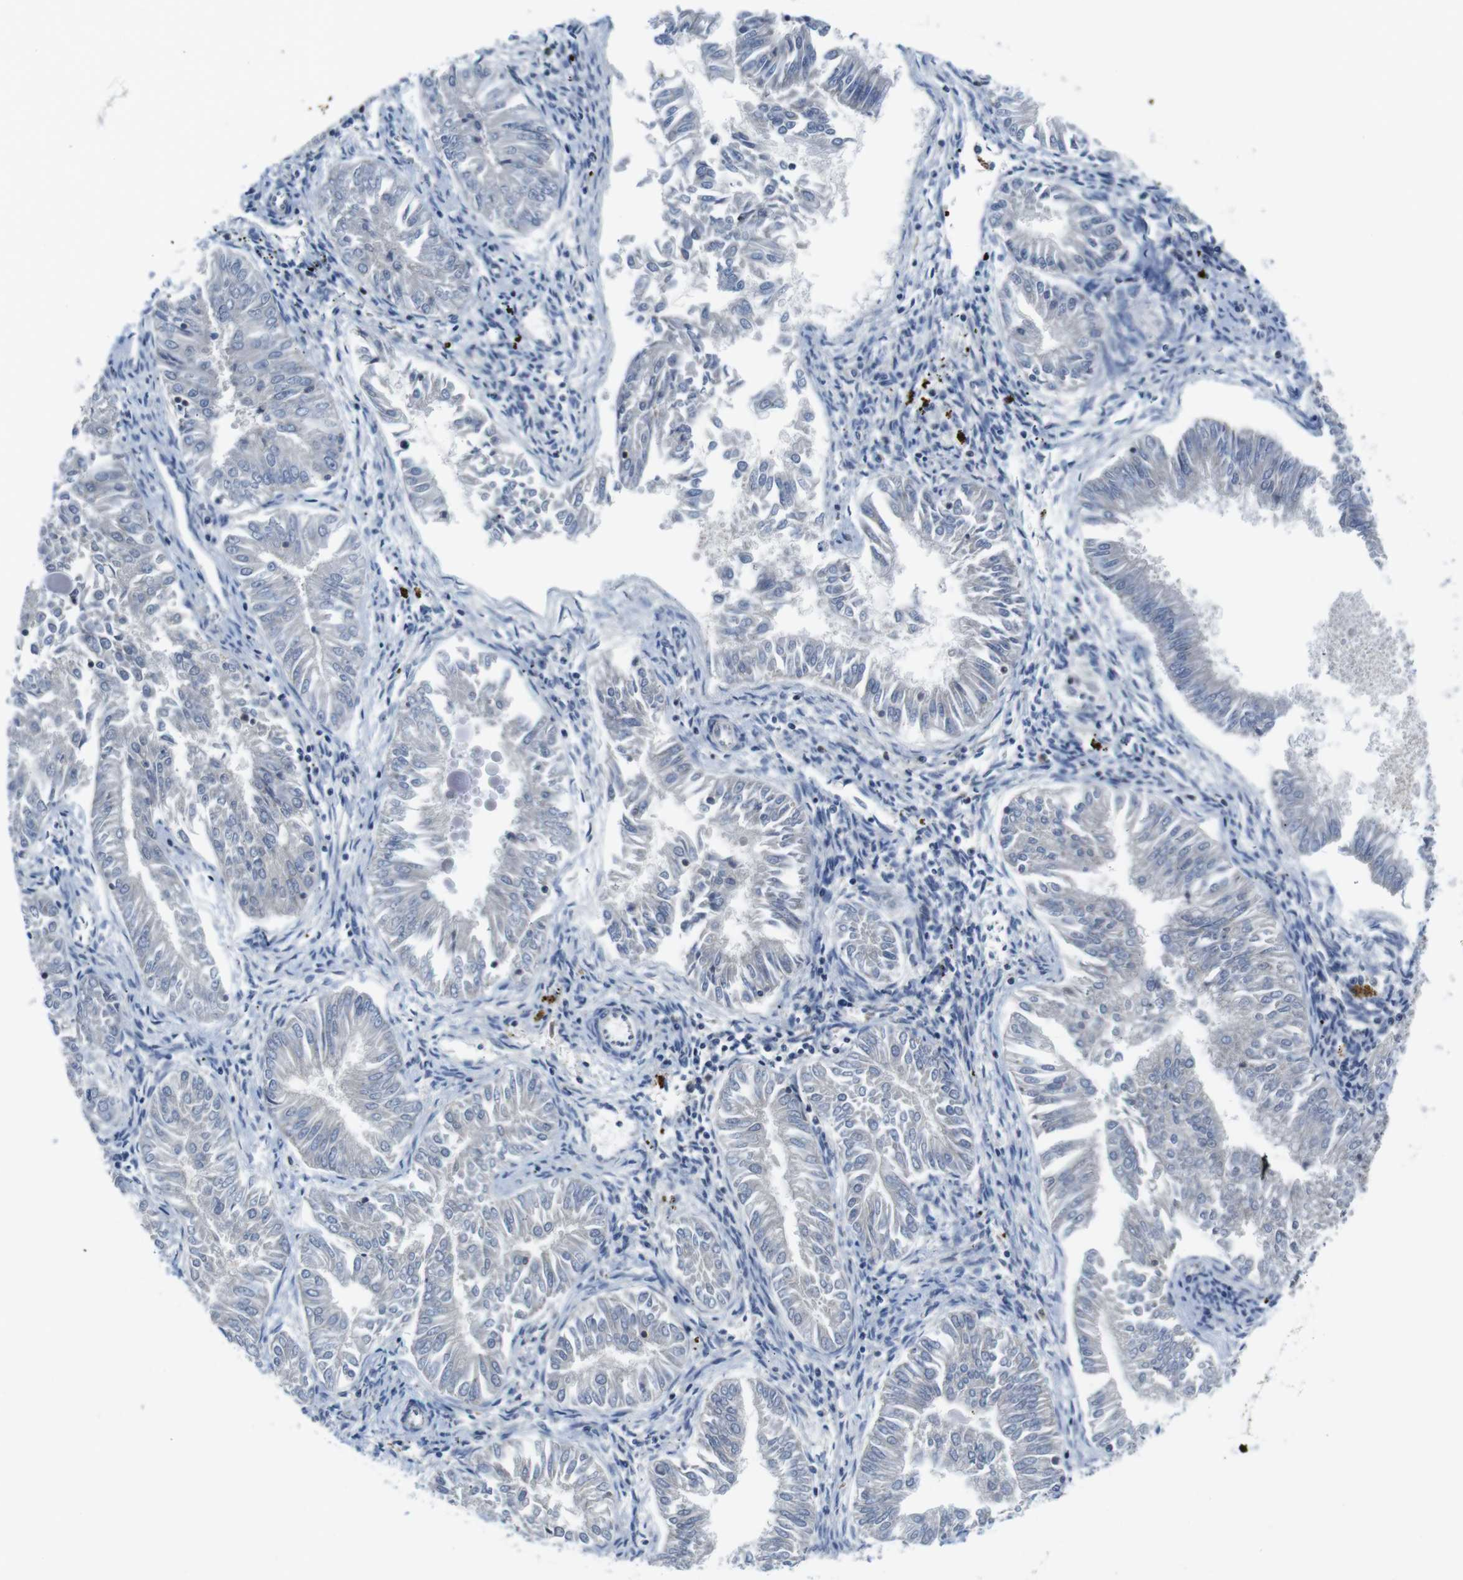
{"staining": {"intensity": "negative", "quantity": "none", "location": "none"}, "tissue": "endometrial cancer", "cell_type": "Tumor cells", "image_type": "cancer", "snomed": [{"axis": "morphology", "description": "Adenocarcinoma, NOS"}, {"axis": "topography", "description": "Endometrium"}], "caption": "Immunohistochemical staining of human endometrial cancer (adenocarcinoma) demonstrates no significant expression in tumor cells.", "gene": "PIK3CD", "patient": {"sex": "female", "age": 53}}